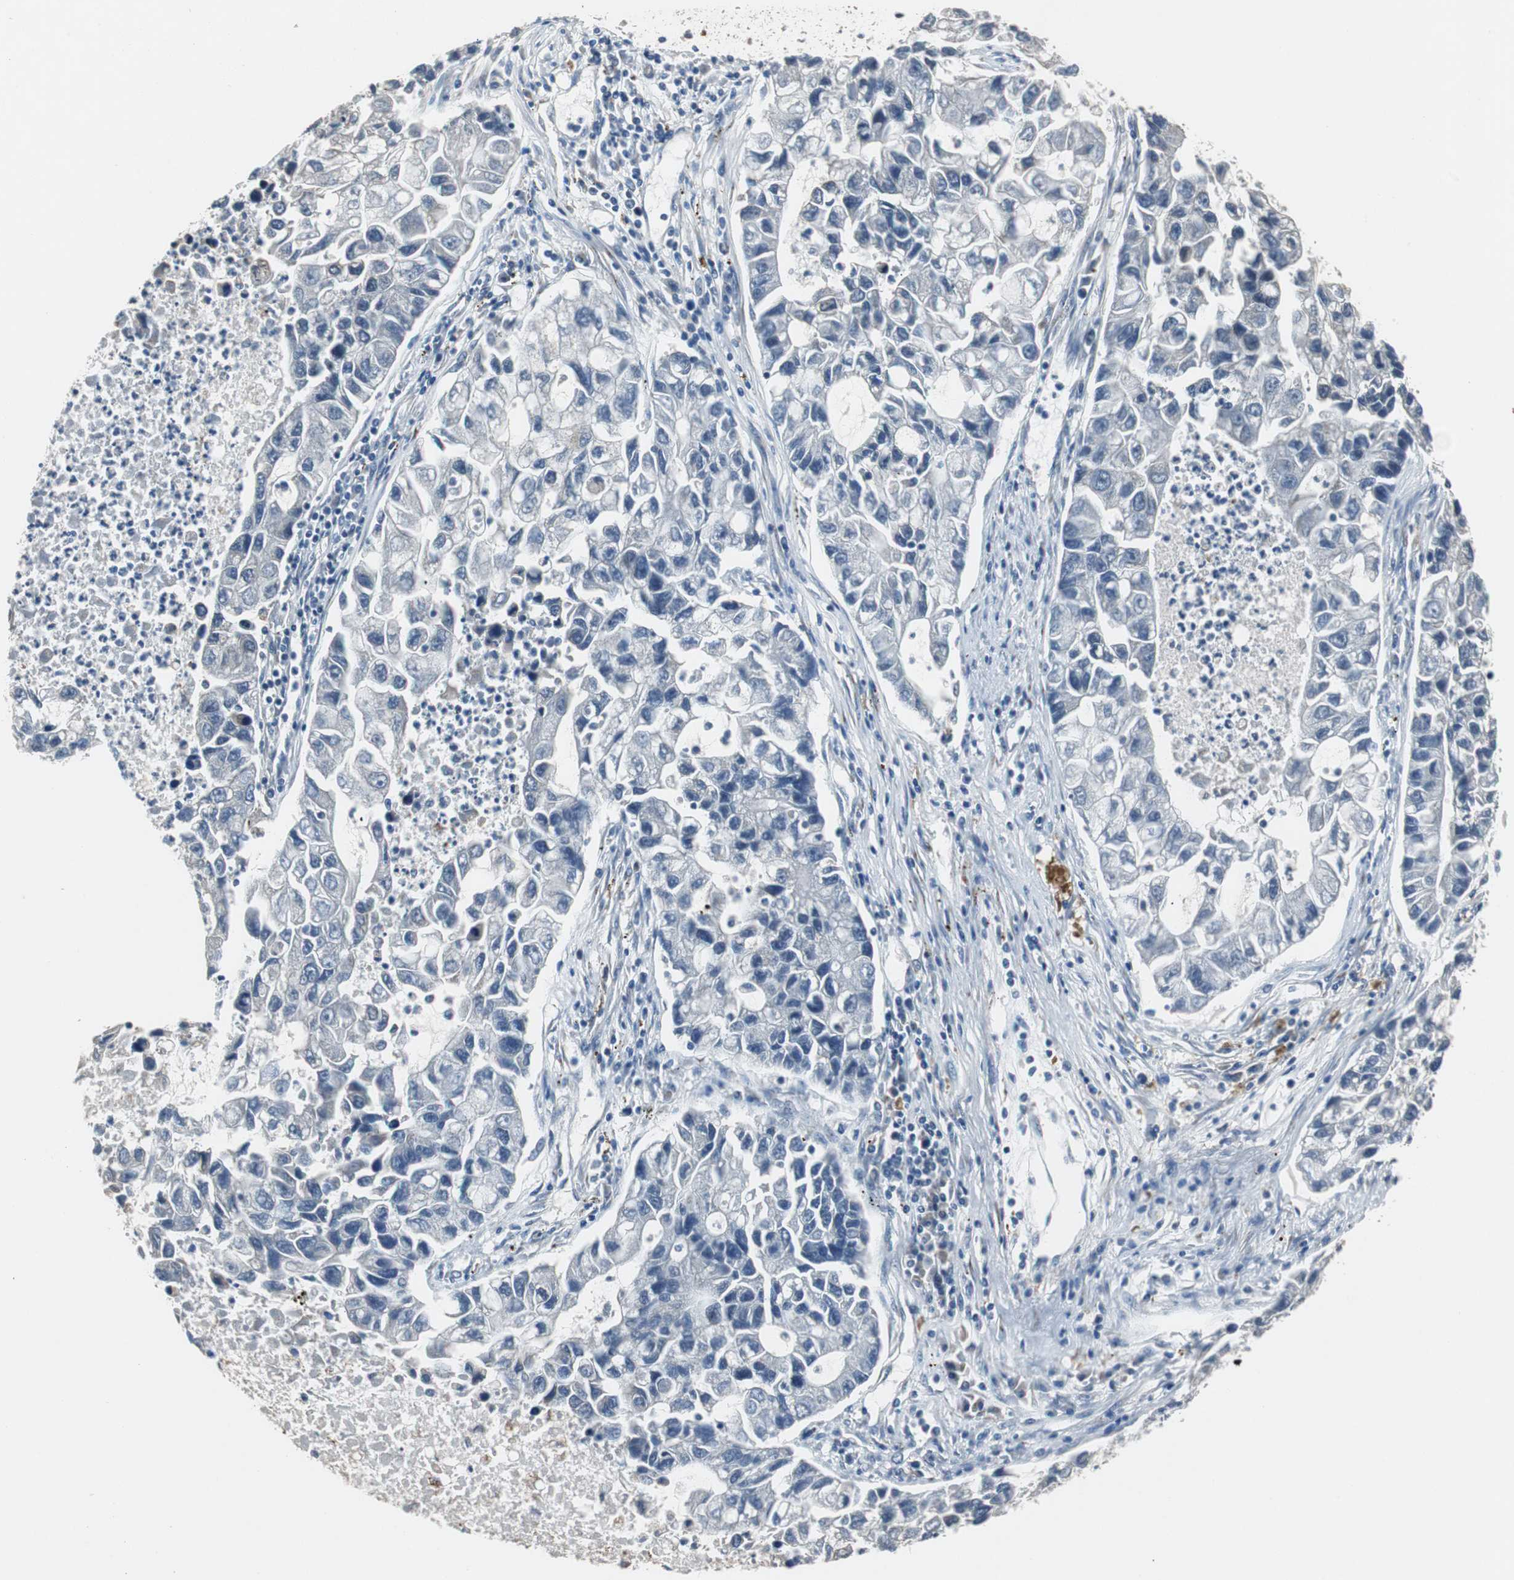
{"staining": {"intensity": "negative", "quantity": "none", "location": "none"}, "tissue": "lung cancer", "cell_type": "Tumor cells", "image_type": "cancer", "snomed": [{"axis": "morphology", "description": "Adenocarcinoma, NOS"}, {"axis": "topography", "description": "Lung"}], "caption": "DAB immunohistochemical staining of human lung cancer demonstrates no significant staining in tumor cells.", "gene": "PCYT1B", "patient": {"sex": "female", "age": 51}}